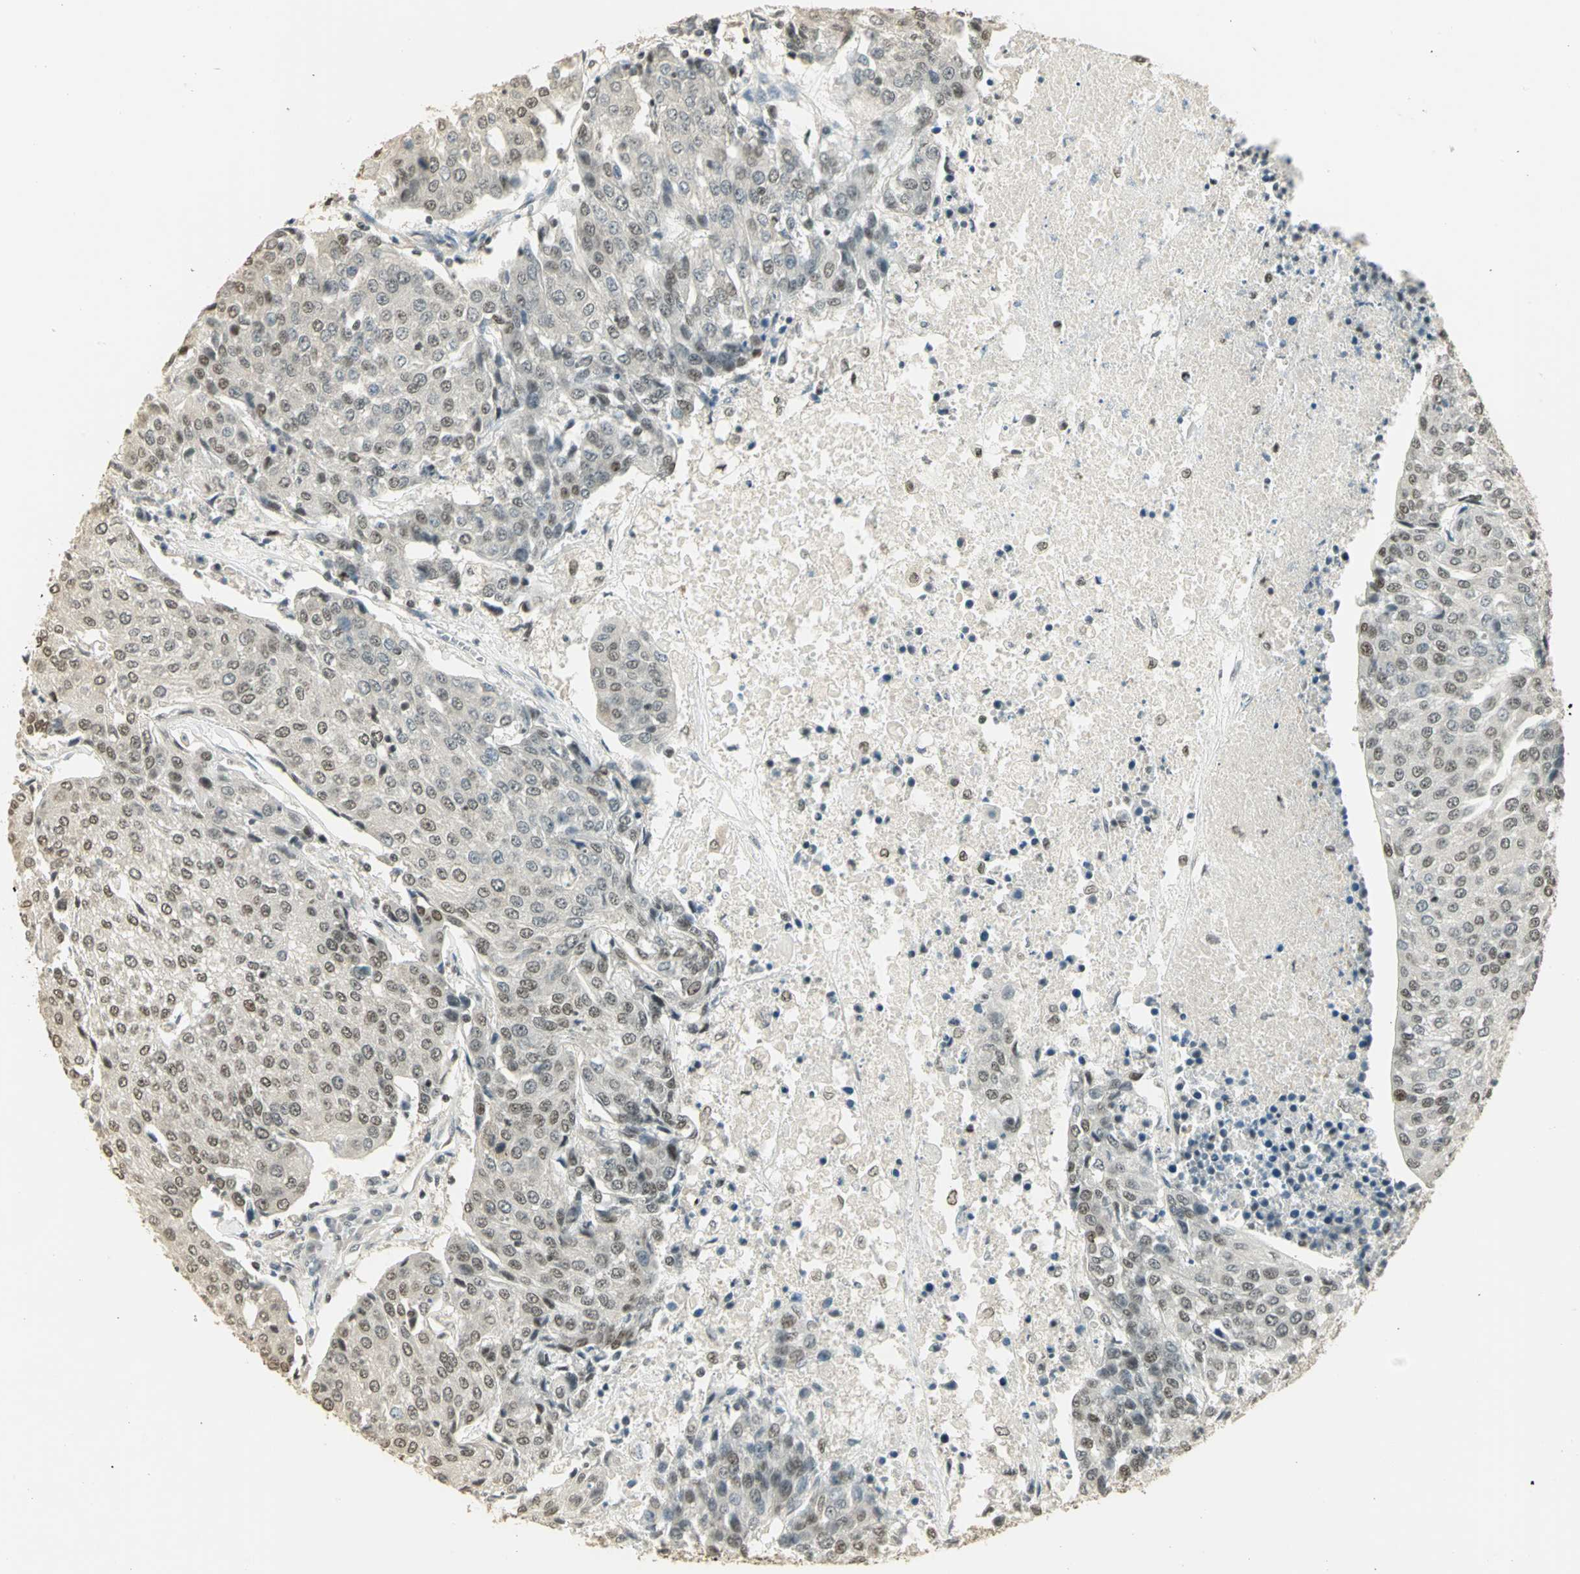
{"staining": {"intensity": "moderate", "quantity": ">75%", "location": "nuclear"}, "tissue": "urothelial cancer", "cell_type": "Tumor cells", "image_type": "cancer", "snomed": [{"axis": "morphology", "description": "Urothelial carcinoma, High grade"}, {"axis": "topography", "description": "Urinary bladder"}], "caption": "Immunohistochemical staining of human urothelial cancer exhibits medium levels of moderate nuclear protein expression in approximately >75% of tumor cells. (Stains: DAB (3,3'-diaminobenzidine) in brown, nuclei in blue, Microscopy: brightfield microscopy at high magnification).", "gene": "ELF1", "patient": {"sex": "female", "age": 85}}